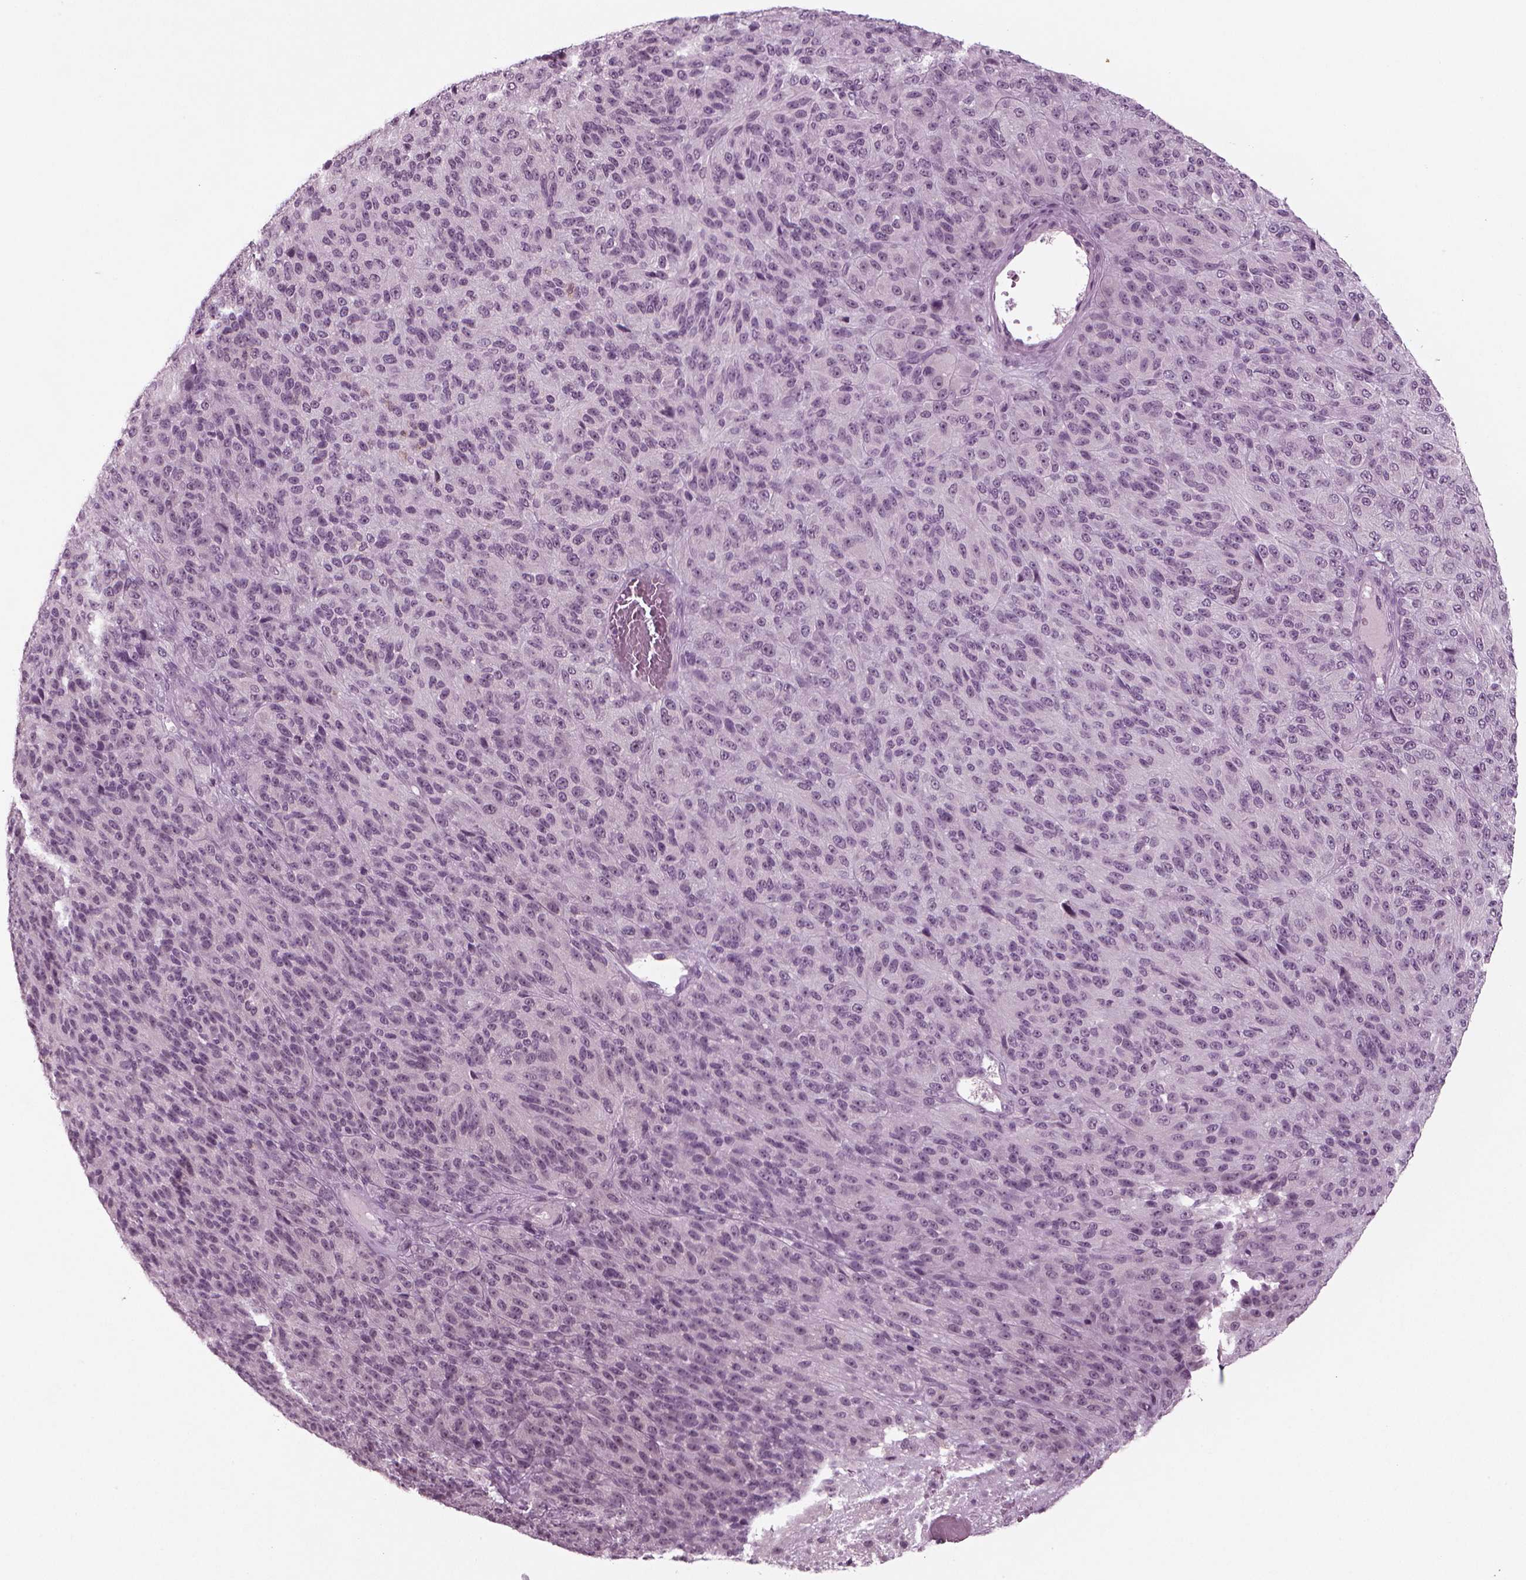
{"staining": {"intensity": "negative", "quantity": "none", "location": "none"}, "tissue": "melanoma", "cell_type": "Tumor cells", "image_type": "cancer", "snomed": [{"axis": "morphology", "description": "Malignant melanoma, Metastatic site"}, {"axis": "topography", "description": "Brain"}], "caption": "Human malignant melanoma (metastatic site) stained for a protein using IHC reveals no staining in tumor cells.", "gene": "MGAT4D", "patient": {"sex": "female", "age": 56}}